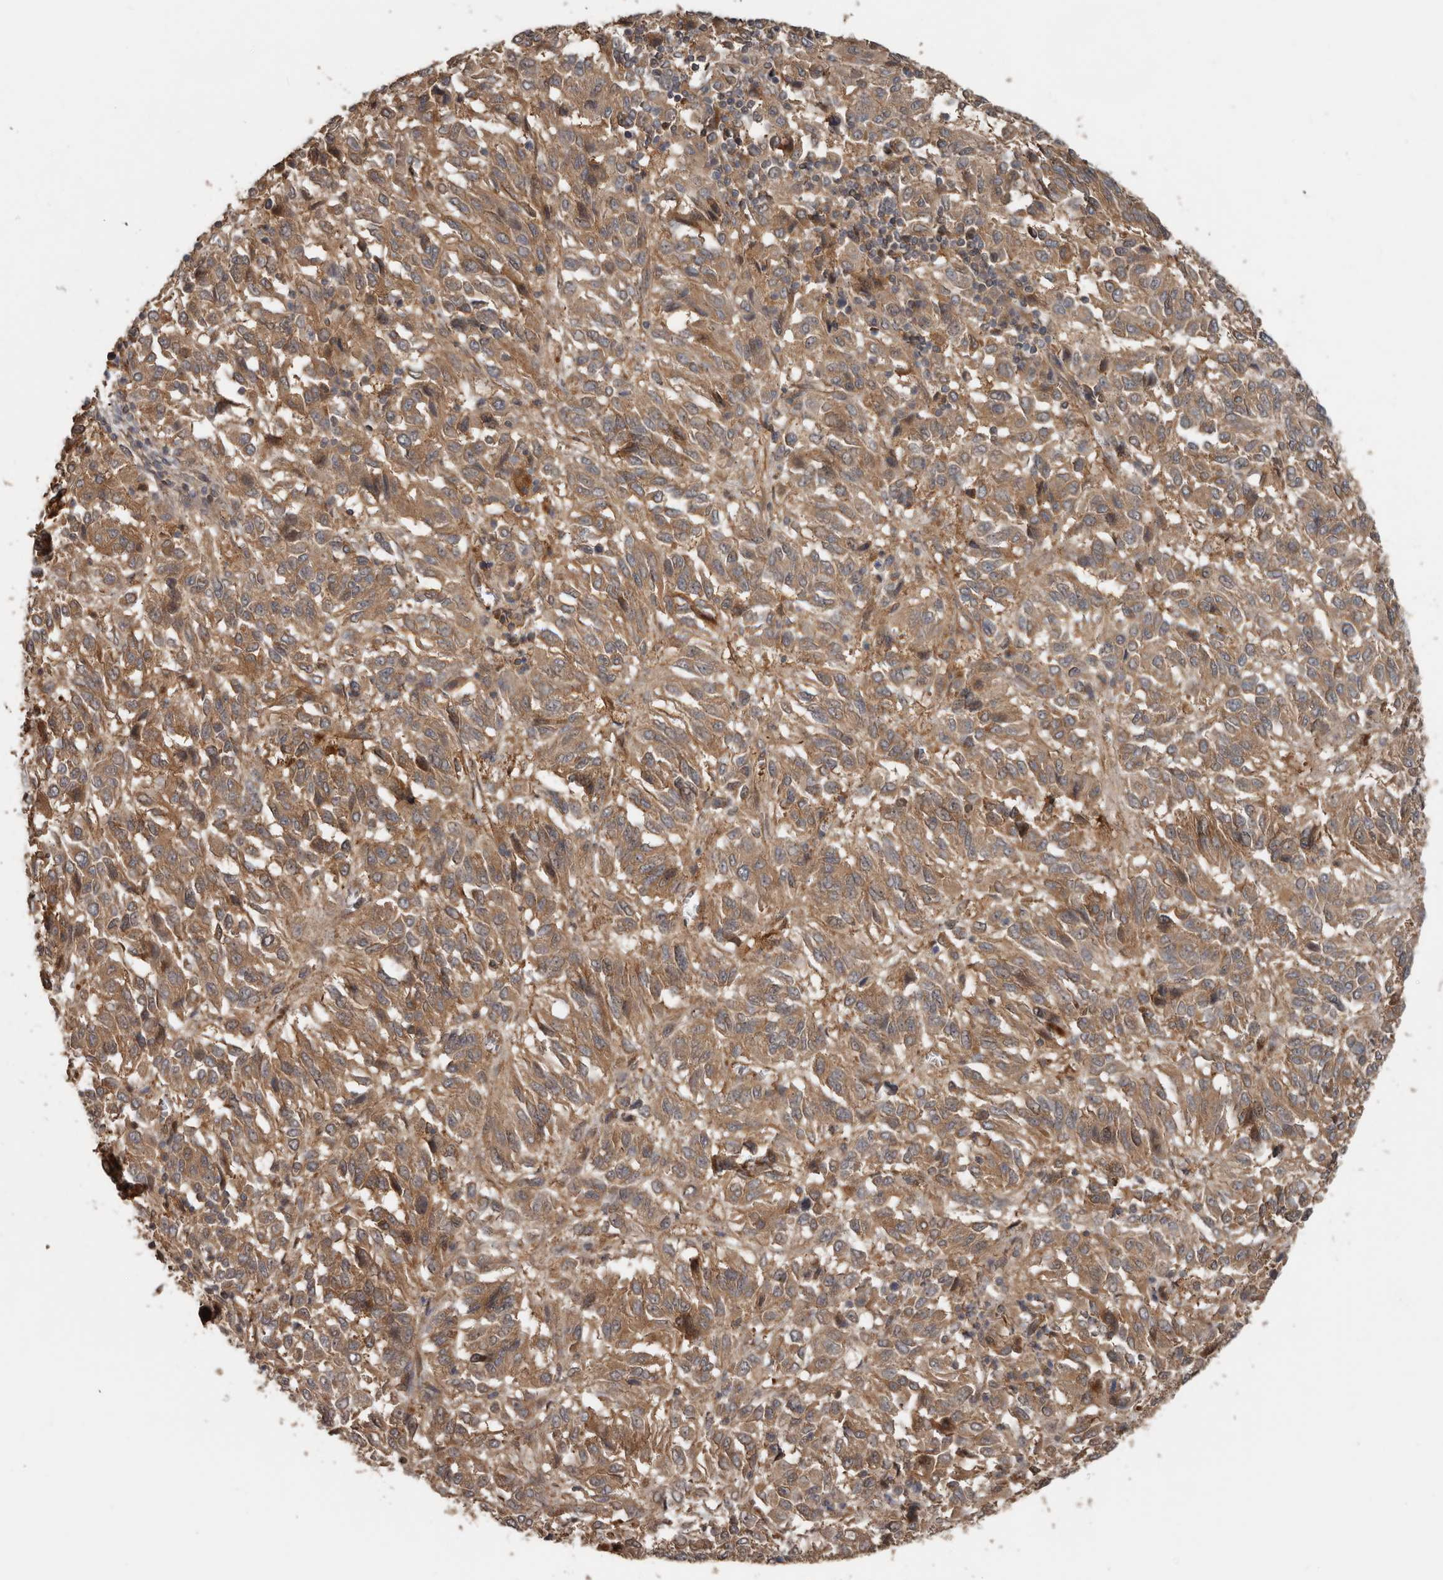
{"staining": {"intensity": "moderate", "quantity": ">75%", "location": "cytoplasmic/membranous"}, "tissue": "melanoma", "cell_type": "Tumor cells", "image_type": "cancer", "snomed": [{"axis": "morphology", "description": "Malignant melanoma, Metastatic site"}, {"axis": "topography", "description": "Lung"}], "caption": "Immunohistochemical staining of human malignant melanoma (metastatic site) reveals medium levels of moderate cytoplasmic/membranous expression in about >75% of tumor cells.", "gene": "EXOC3L1", "patient": {"sex": "male", "age": 64}}